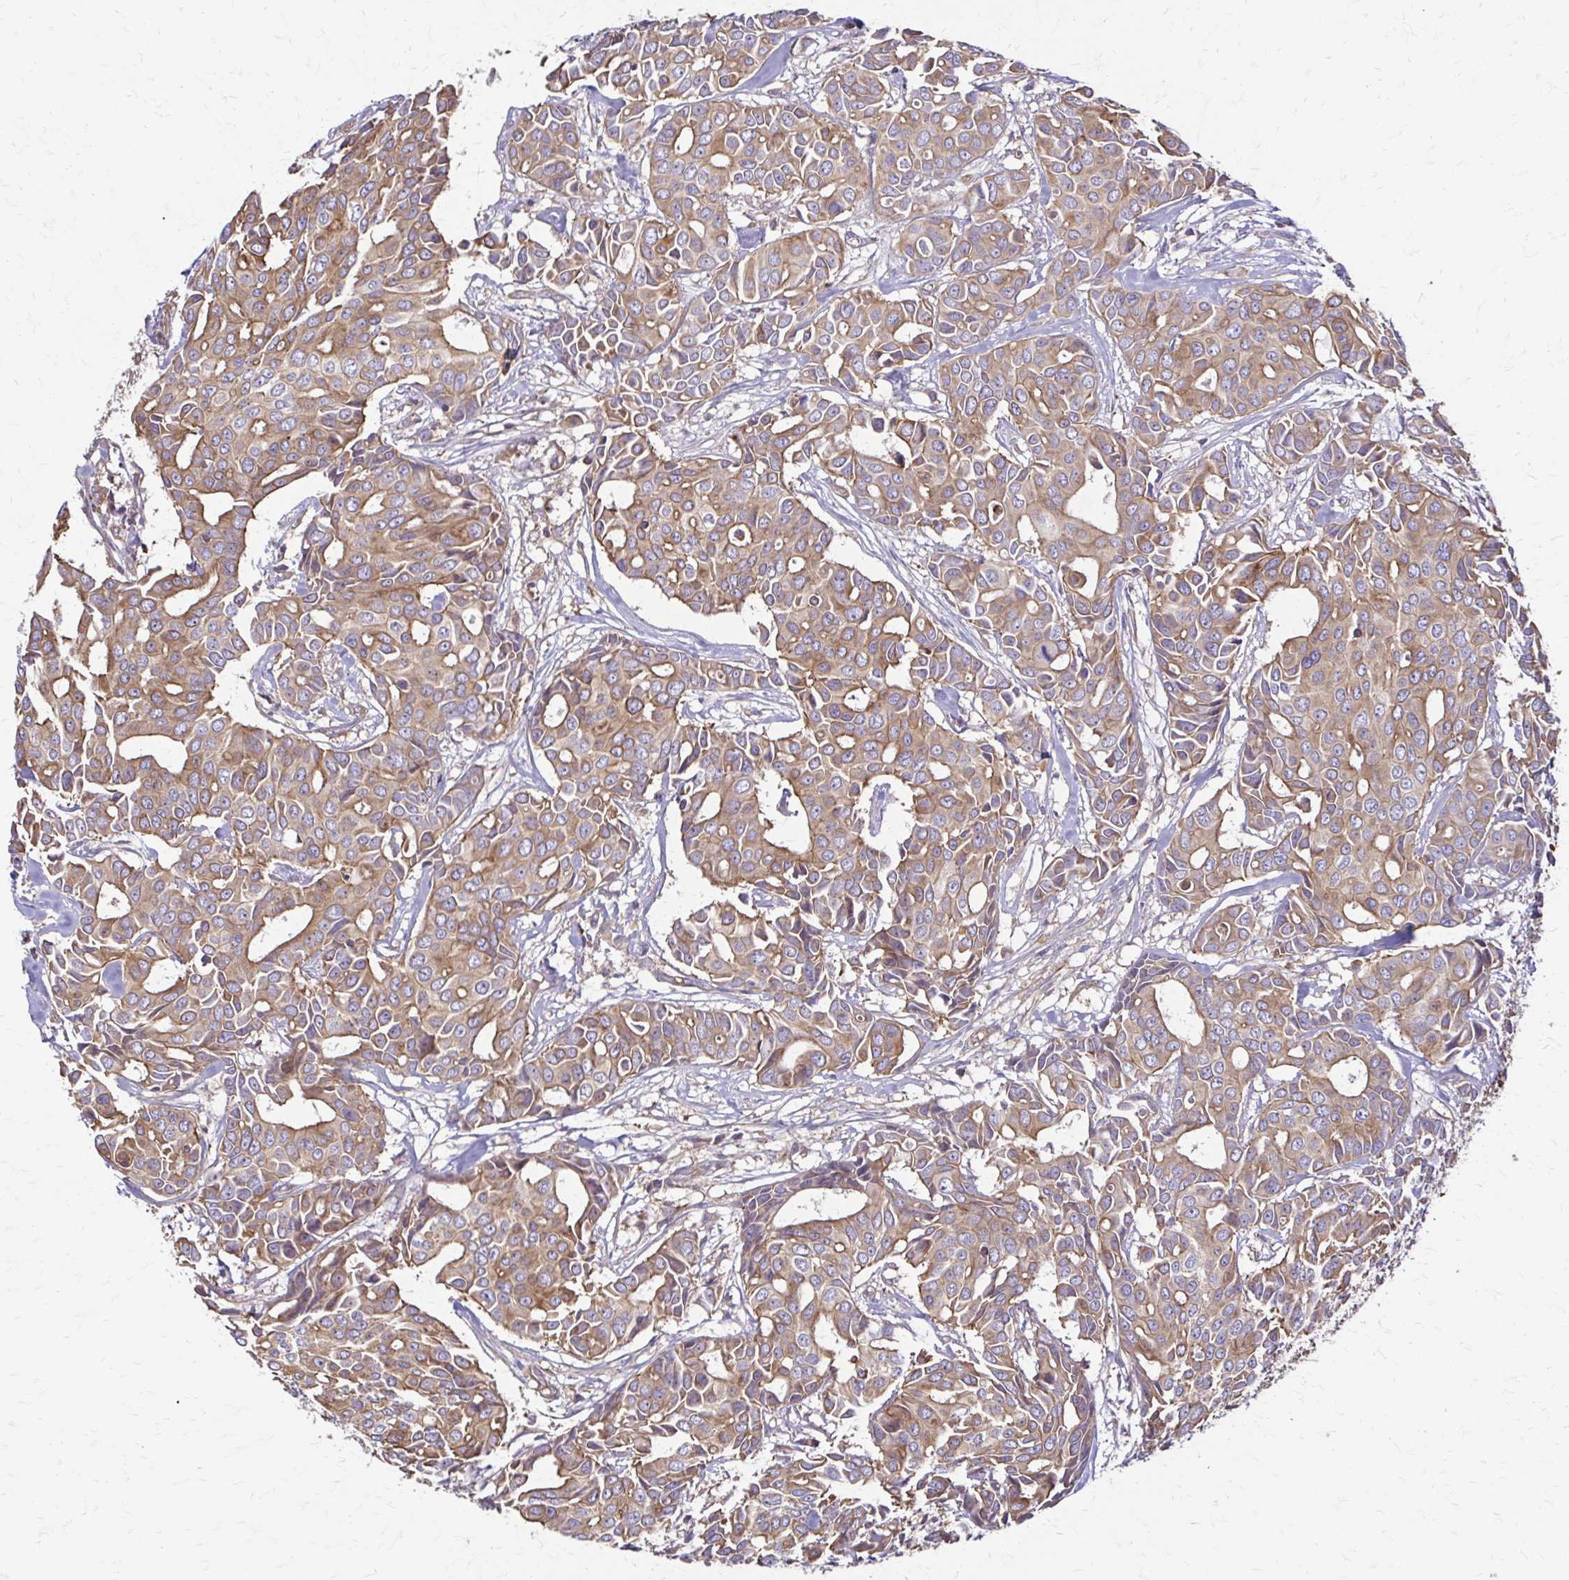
{"staining": {"intensity": "weak", "quantity": ">75%", "location": "cytoplasmic/membranous"}, "tissue": "breast cancer", "cell_type": "Tumor cells", "image_type": "cancer", "snomed": [{"axis": "morphology", "description": "Duct carcinoma"}, {"axis": "topography", "description": "Breast"}], "caption": "An immunohistochemistry (IHC) image of neoplastic tissue is shown. Protein staining in brown shows weak cytoplasmic/membranous positivity in breast cancer within tumor cells.", "gene": "DSP", "patient": {"sex": "female", "age": 54}}